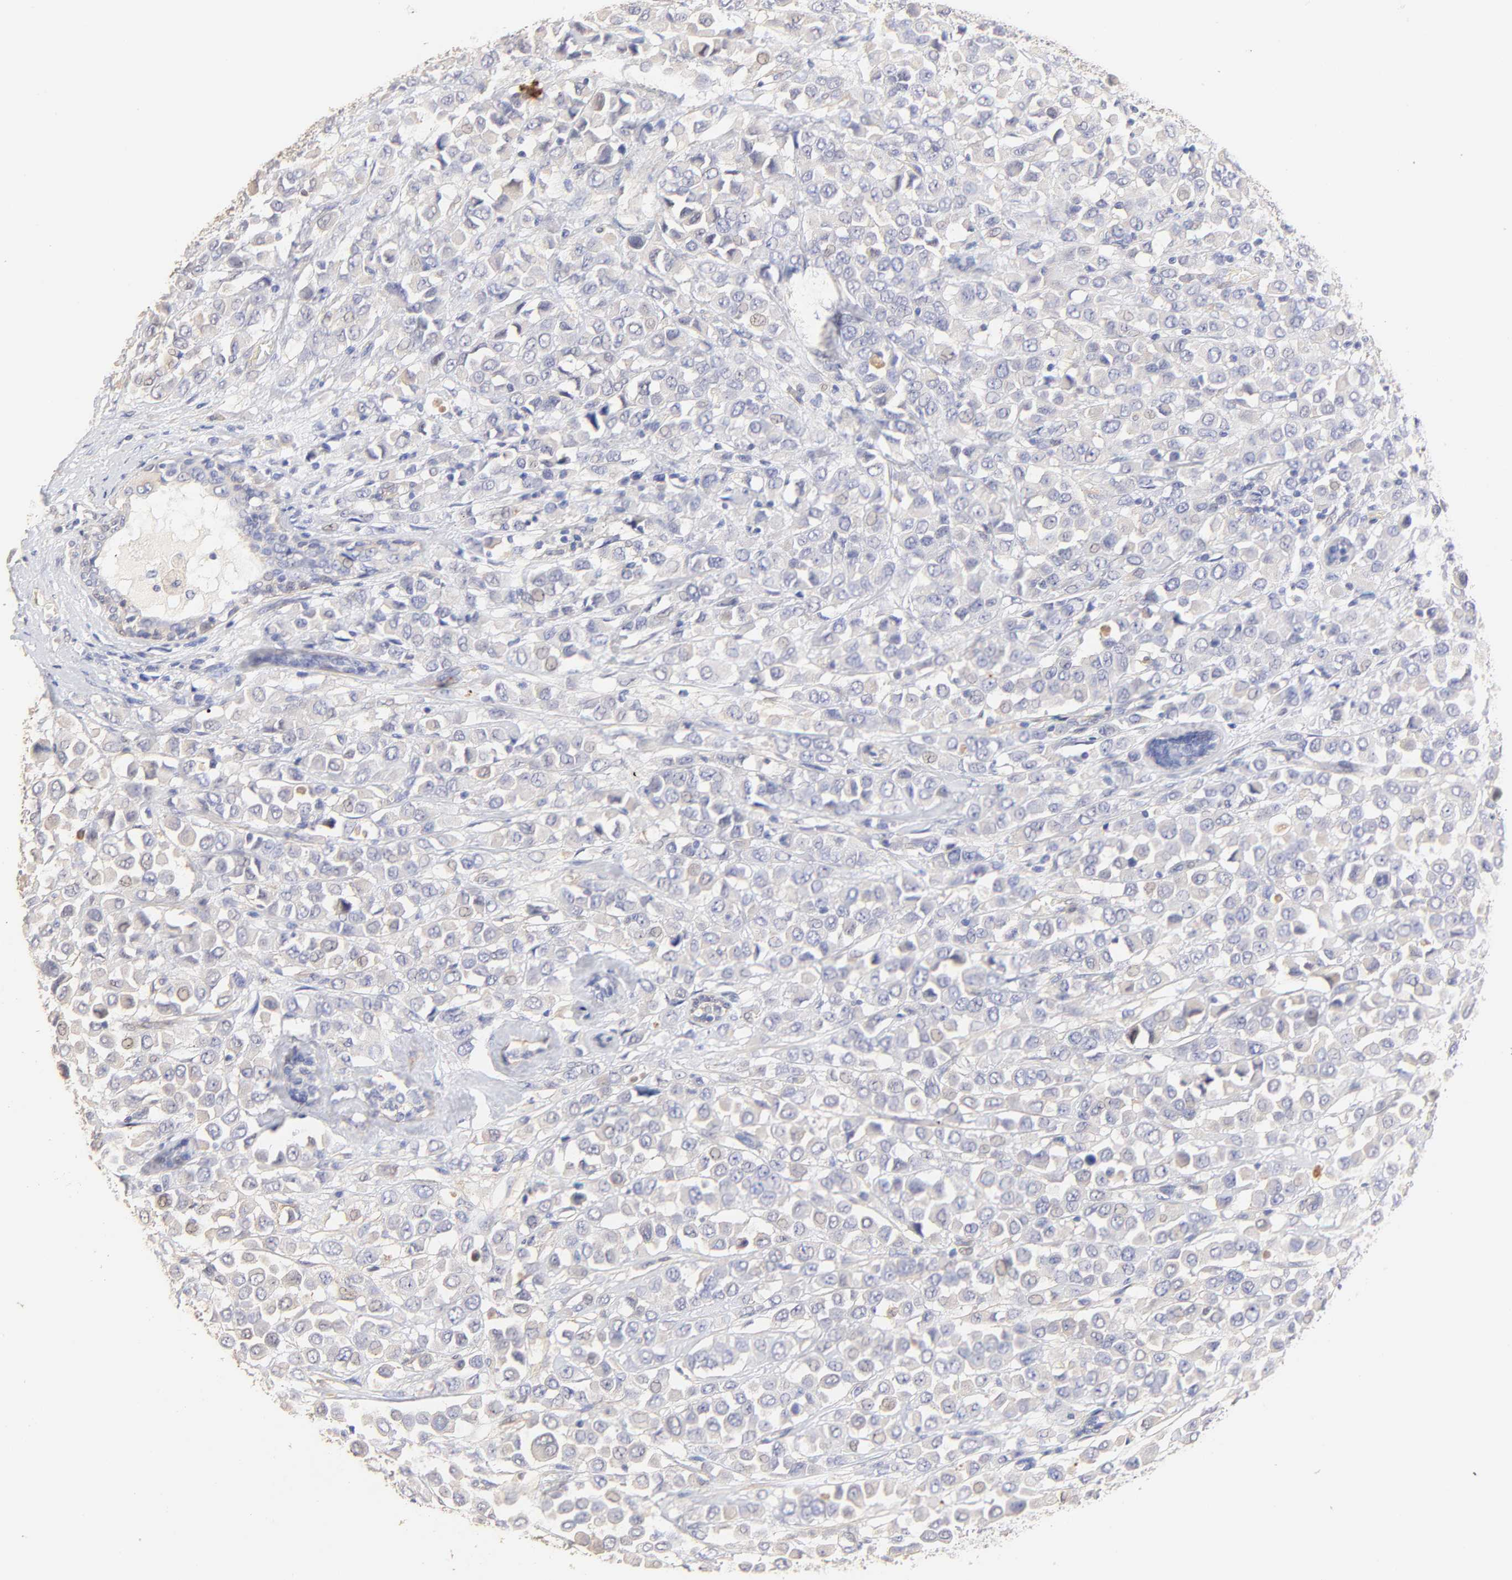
{"staining": {"intensity": "negative", "quantity": "none", "location": "none"}, "tissue": "breast cancer", "cell_type": "Tumor cells", "image_type": "cancer", "snomed": [{"axis": "morphology", "description": "Duct carcinoma"}, {"axis": "topography", "description": "Breast"}], "caption": "An IHC histopathology image of infiltrating ductal carcinoma (breast) is shown. There is no staining in tumor cells of infiltrating ductal carcinoma (breast).", "gene": "ACTRT1", "patient": {"sex": "female", "age": 61}}